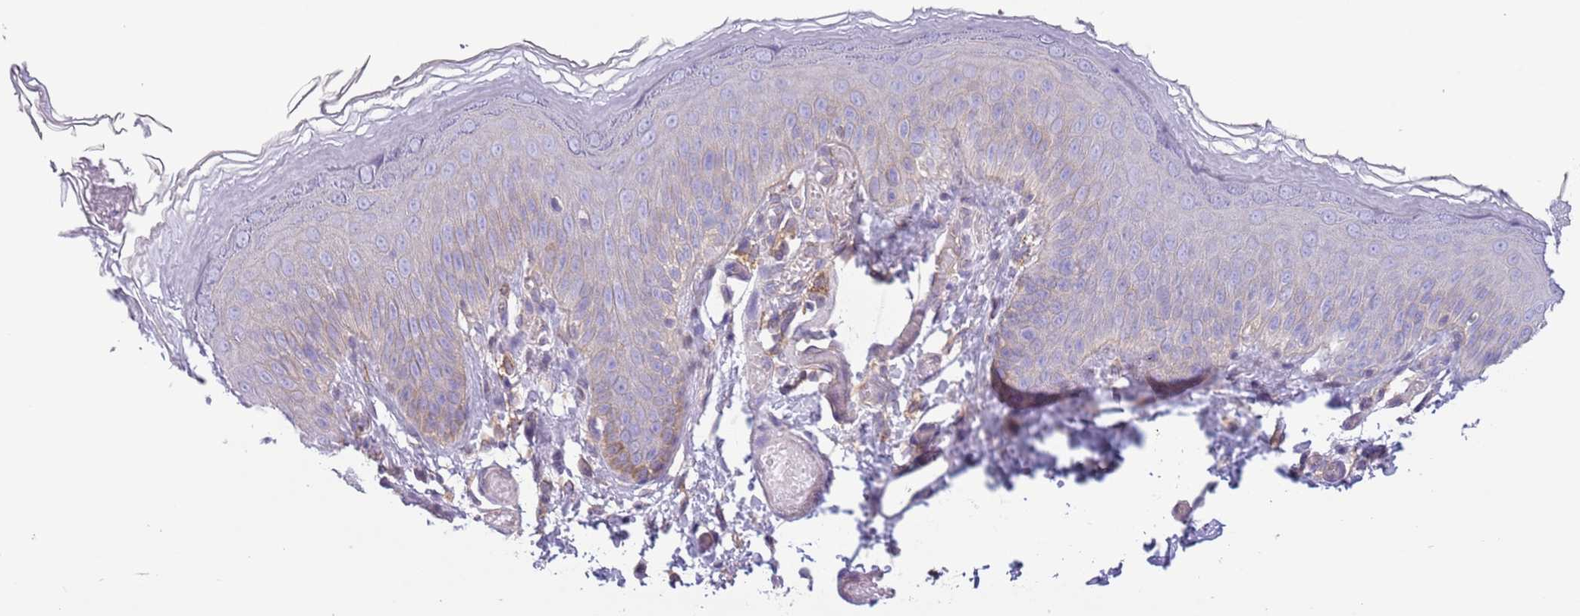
{"staining": {"intensity": "weak", "quantity": "<25%", "location": "cytoplasmic/membranous"}, "tissue": "skin", "cell_type": "Epidermal cells", "image_type": "normal", "snomed": [{"axis": "morphology", "description": "Normal tissue, NOS"}, {"axis": "topography", "description": "Anal"}], "caption": "Photomicrograph shows no protein positivity in epidermal cells of normal skin.", "gene": "RBP3", "patient": {"sex": "female", "age": 40}}